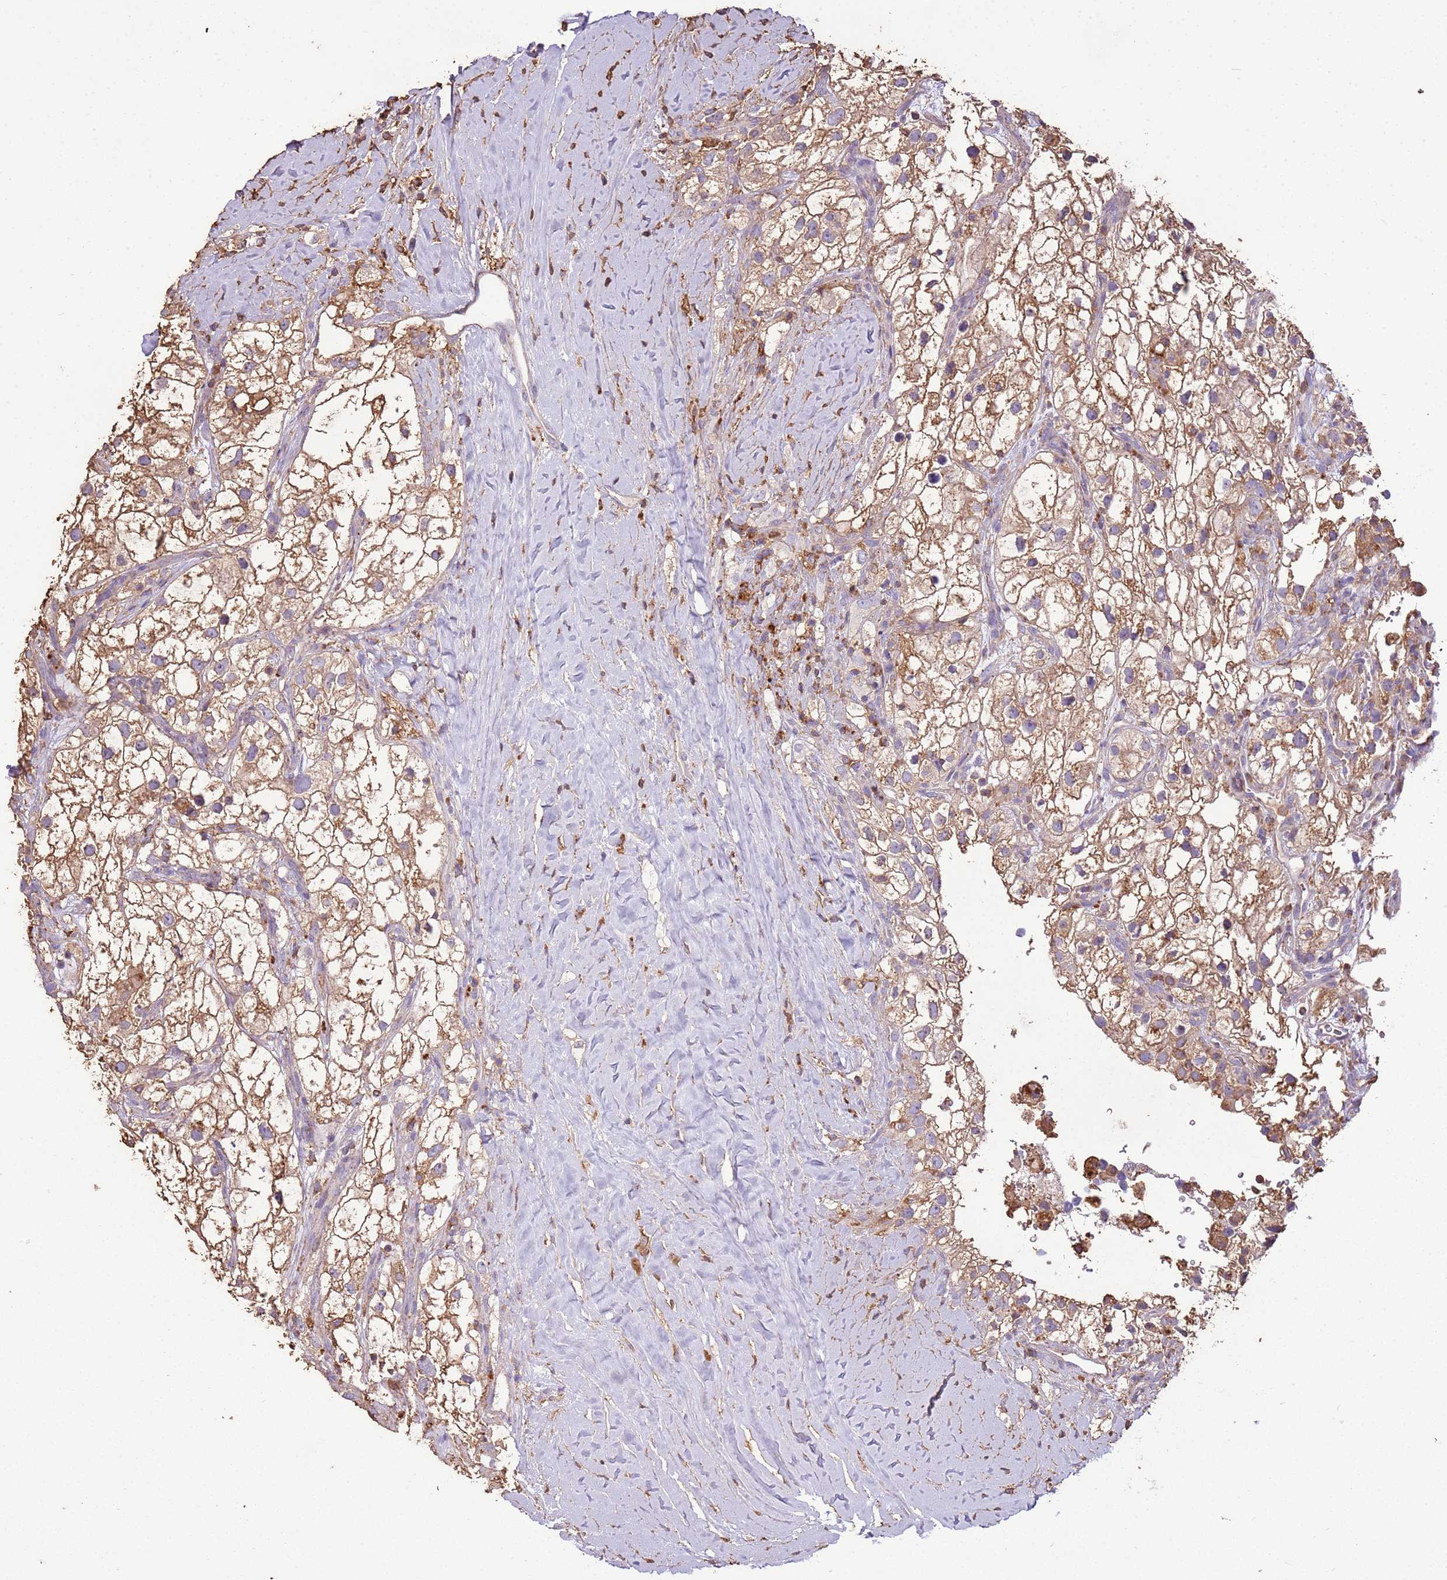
{"staining": {"intensity": "moderate", "quantity": ">75%", "location": "cytoplasmic/membranous"}, "tissue": "renal cancer", "cell_type": "Tumor cells", "image_type": "cancer", "snomed": [{"axis": "morphology", "description": "Adenocarcinoma, NOS"}, {"axis": "topography", "description": "Kidney"}], "caption": "A medium amount of moderate cytoplasmic/membranous expression is seen in approximately >75% of tumor cells in renal cancer (adenocarcinoma) tissue.", "gene": "ARL10", "patient": {"sex": "male", "age": 59}}